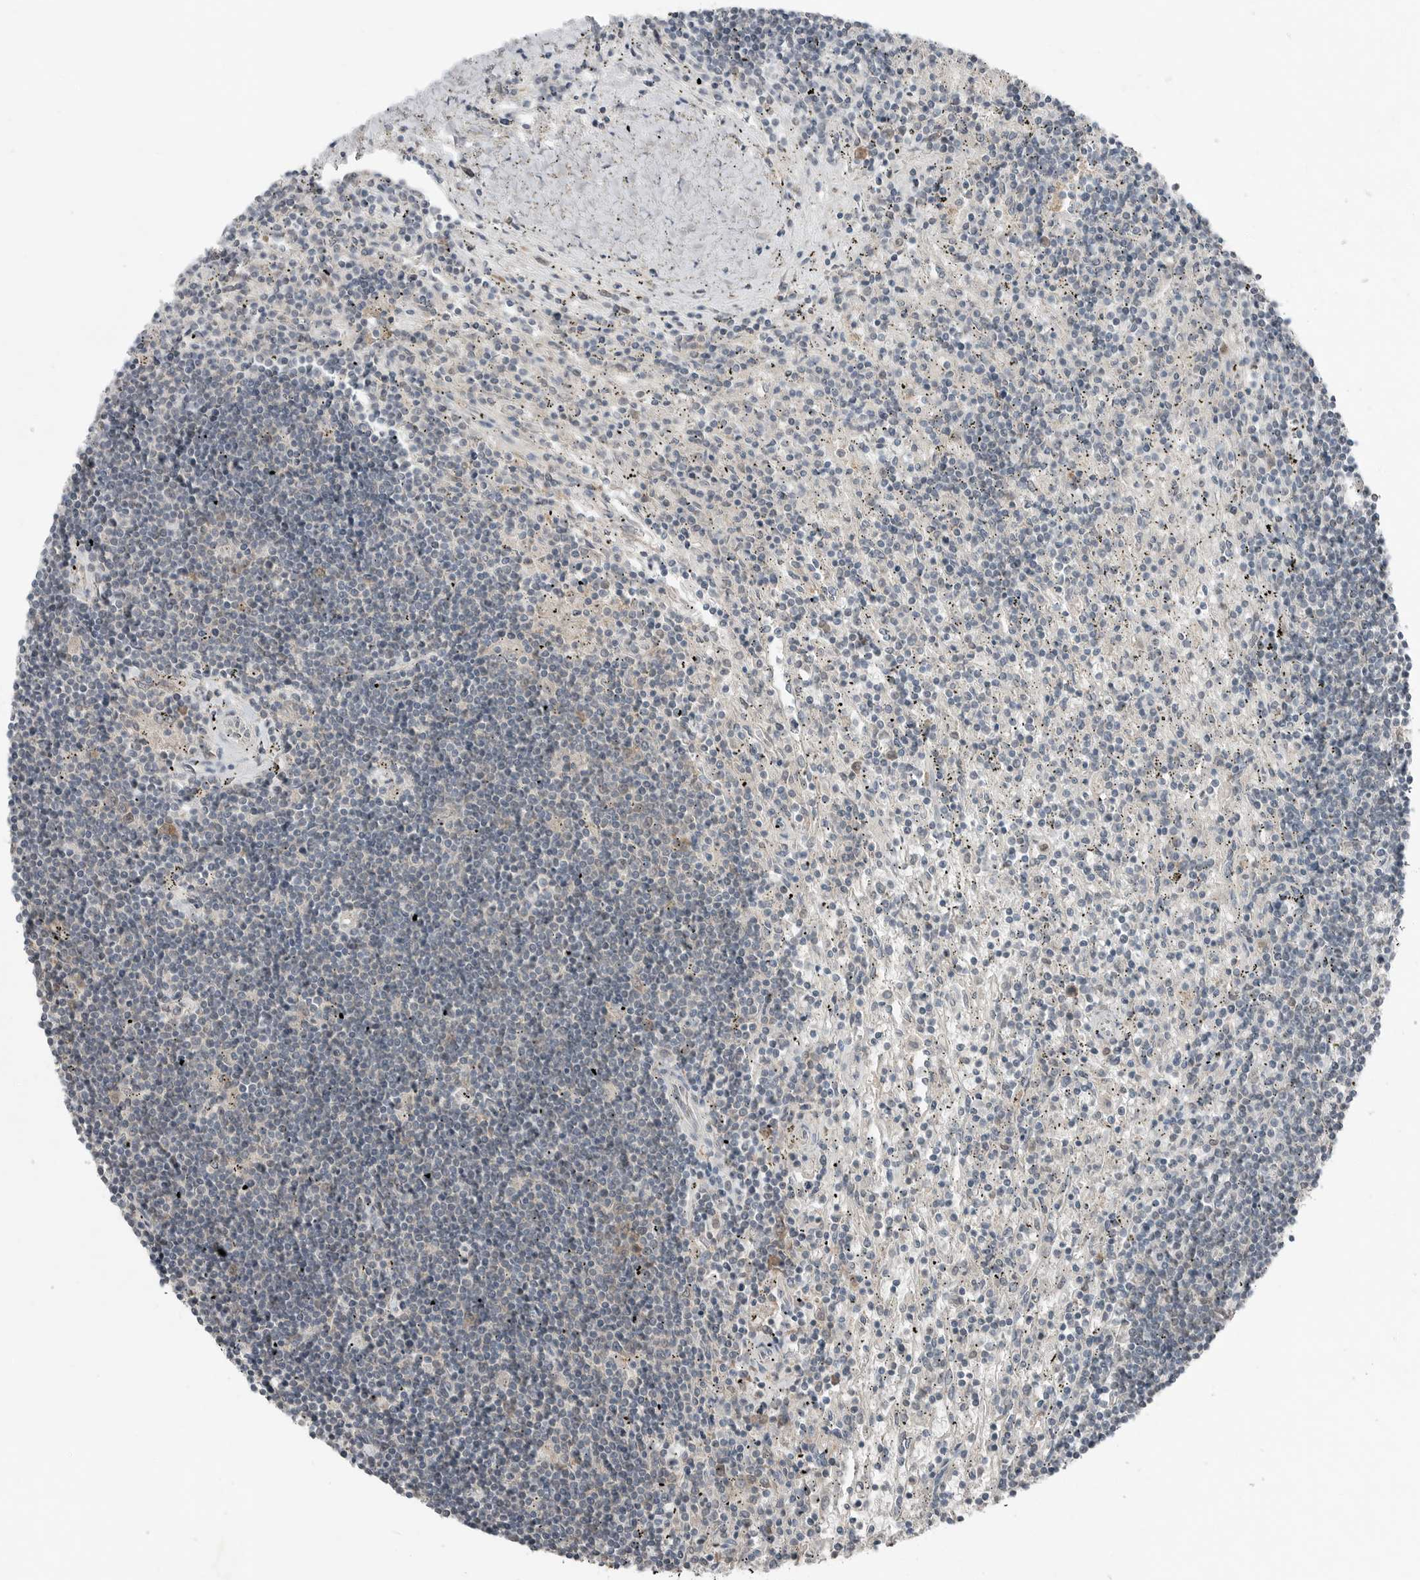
{"staining": {"intensity": "negative", "quantity": "none", "location": "none"}, "tissue": "lymphoma", "cell_type": "Tumor cells", "image_type": "cancer", "snomed": [{"axis": "morphology", "description": "Malignant lymphoma, non-Hodgkin's type, Low grade"}, {"axis": "topography", "description": "Spleen"}], "caption": "This is an immunohistochemistry (IHC) micrograph of lymphoma. There is no staining in tumor cells.", "gene": "MFAP3L", "patient": {"sex": "male", "age": 76}}